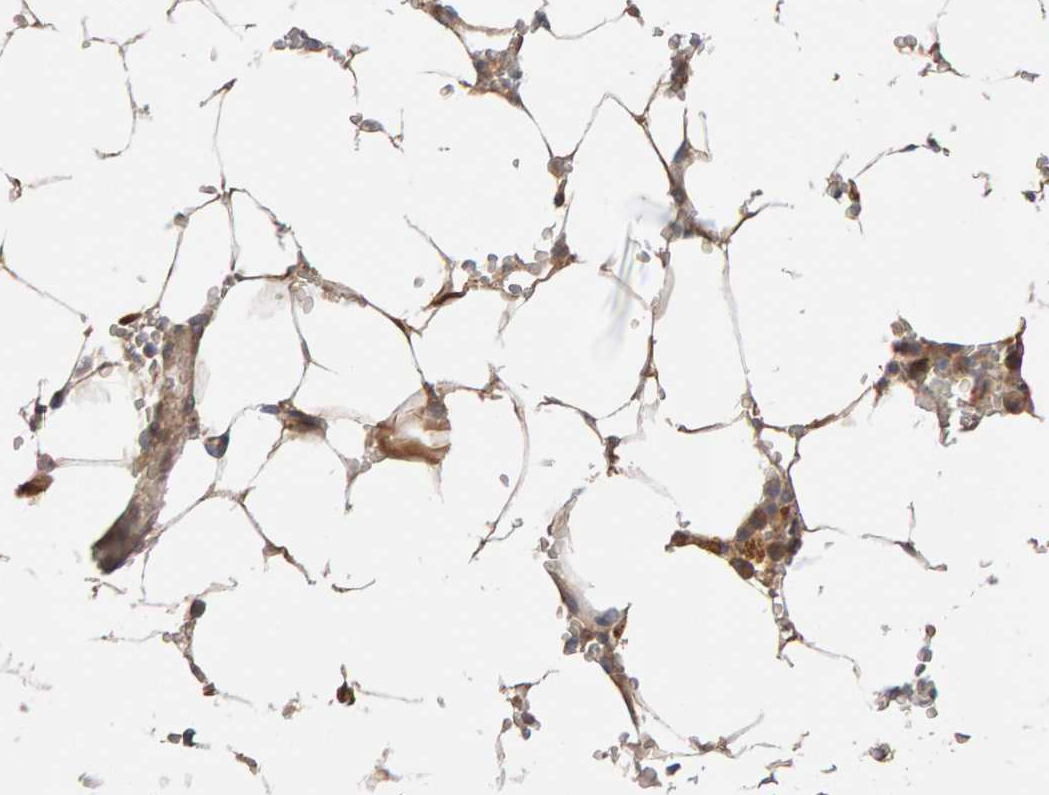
{"staining": {"intensity": "weak", "quantity": "25%-75%", "location": "cytoplasmic/membranous"}, "tissue": "bone marrow", "cell_type": "Hematopoietic cells", "image_type": "normal", "snomed": [{"axis": "morphology", "description": "Normal tissue, NOS"}, {"axis": "topography", "description": "Bone marrow"}], "caption": "Brown immunohistochemical staining in benign human bone marrow demonstrates weak cytoplasmic/membranous expression in about 25%-75% of hematopoietic cells.", "gene": "NUDCD1", "patient": {"sex": "male", "age": 70}}